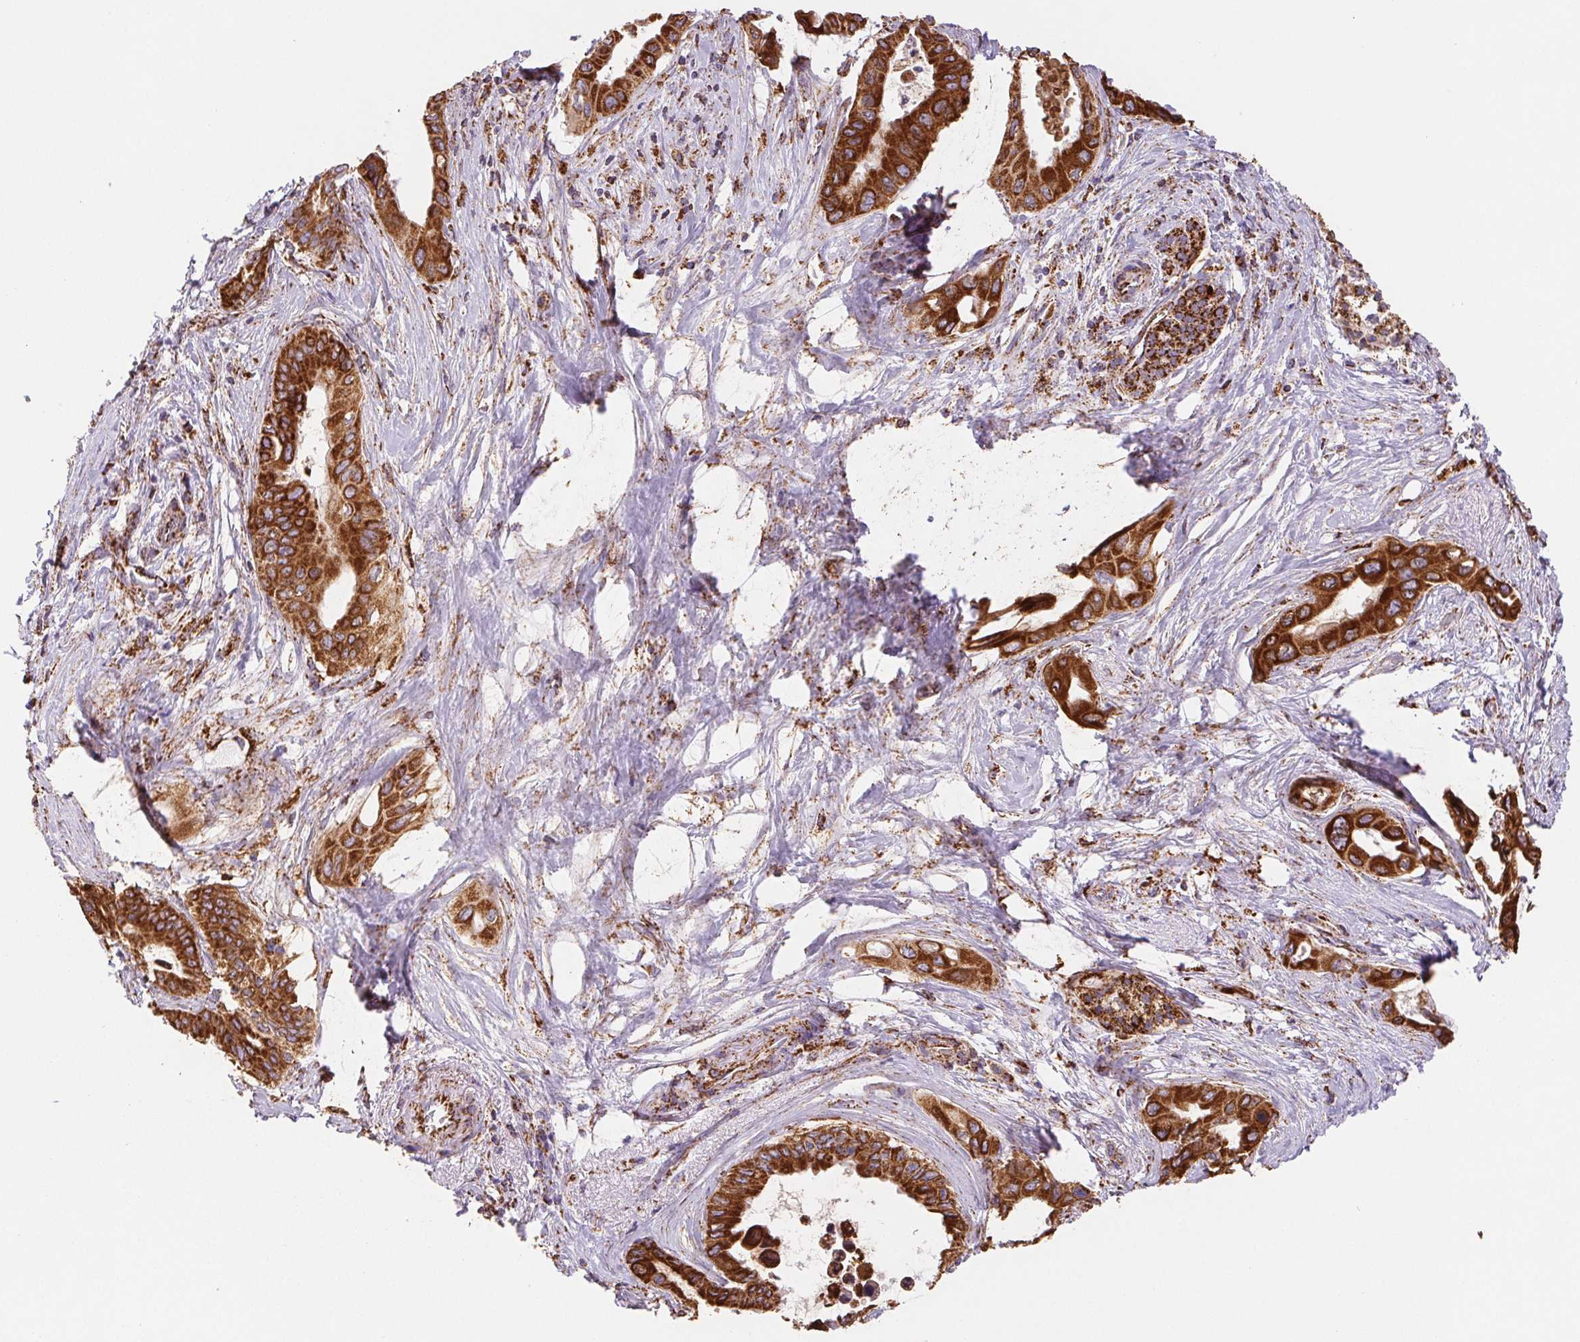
{"staining": {"intensity": "strong", "quantity": ">75%", "location": "cytoplasmic/membranous"}, "tissue": "pancreatic cancer", "cell_type": "Tumor cells", "image_type": "cancer", "snomed": [{"axis": "morphology", "description": "Adenocarcinoma, NOS"}, {"axis": "topography", "description": "Pancreas"}], "caption": "Immunohistochemical staining of human pancreatic adenocarcinoma exhibits high levels of strong cytoplasmic/membranous protein staining in about >75% of tumor cells.", "gene": "NIPSNAP2", "patient": {"sex": "female", "age": 77}}